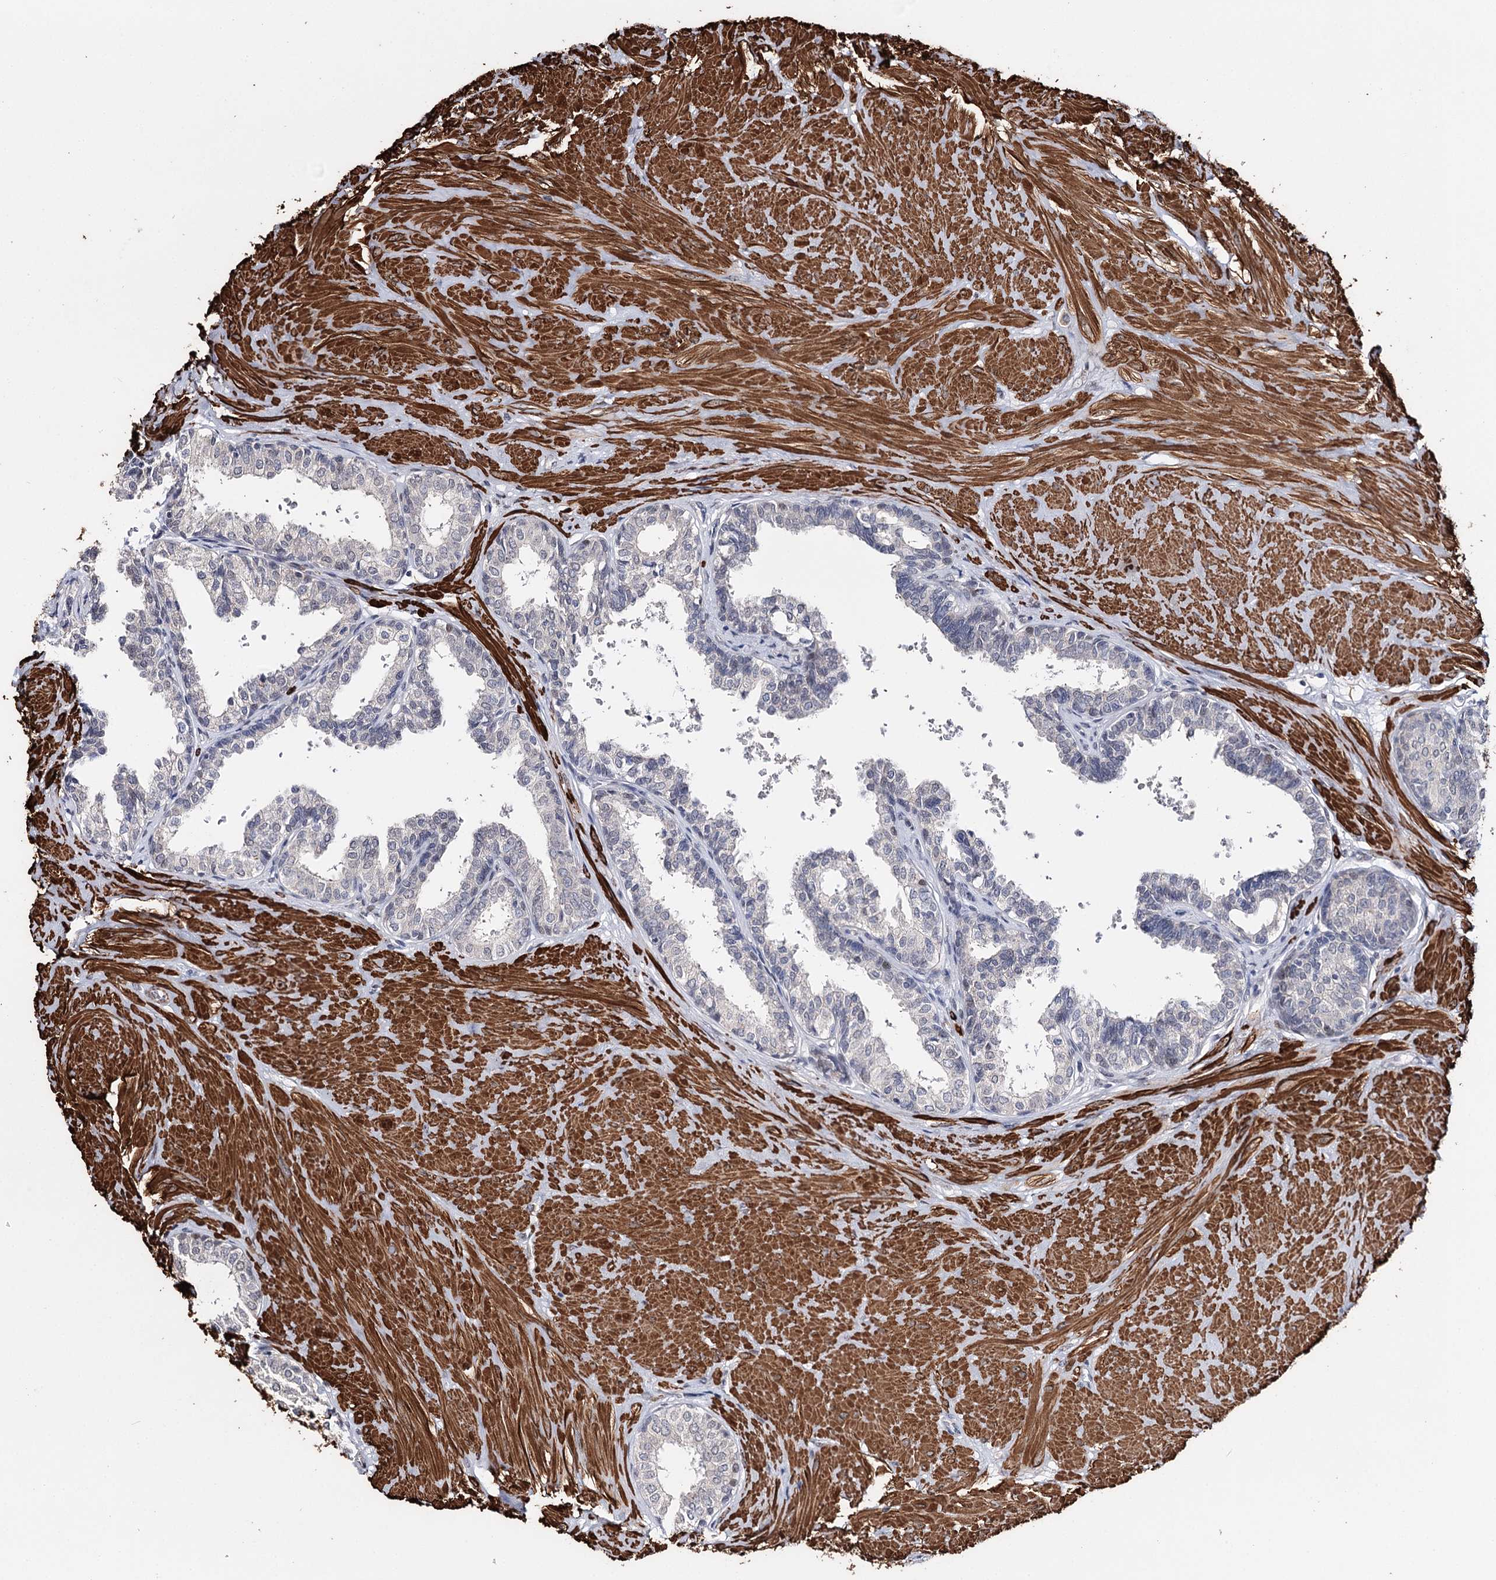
{"staining": {"intensity": "weak", "quantity": "<25%", "location": "nuclear"}, "tissue": "prostate", "cell_type": "Glandular cells", "image_type": "normal", "snomed": [{"axis": "morphology", "description": "Normal tissue, NOS"}, {"axis": "topography", "description": "Prostate"}], "caption": "Immunohistochemical staining of normal human prostate shows no significant positivity in glandular cells. The staining was performed using DAB to visualize the protein expression in brown, while the nuclei were stained in blue with hematoxylin (Magnification: 20x).", "gene": "CFAP46", "patient": {"sex": "male", "age": 48}}